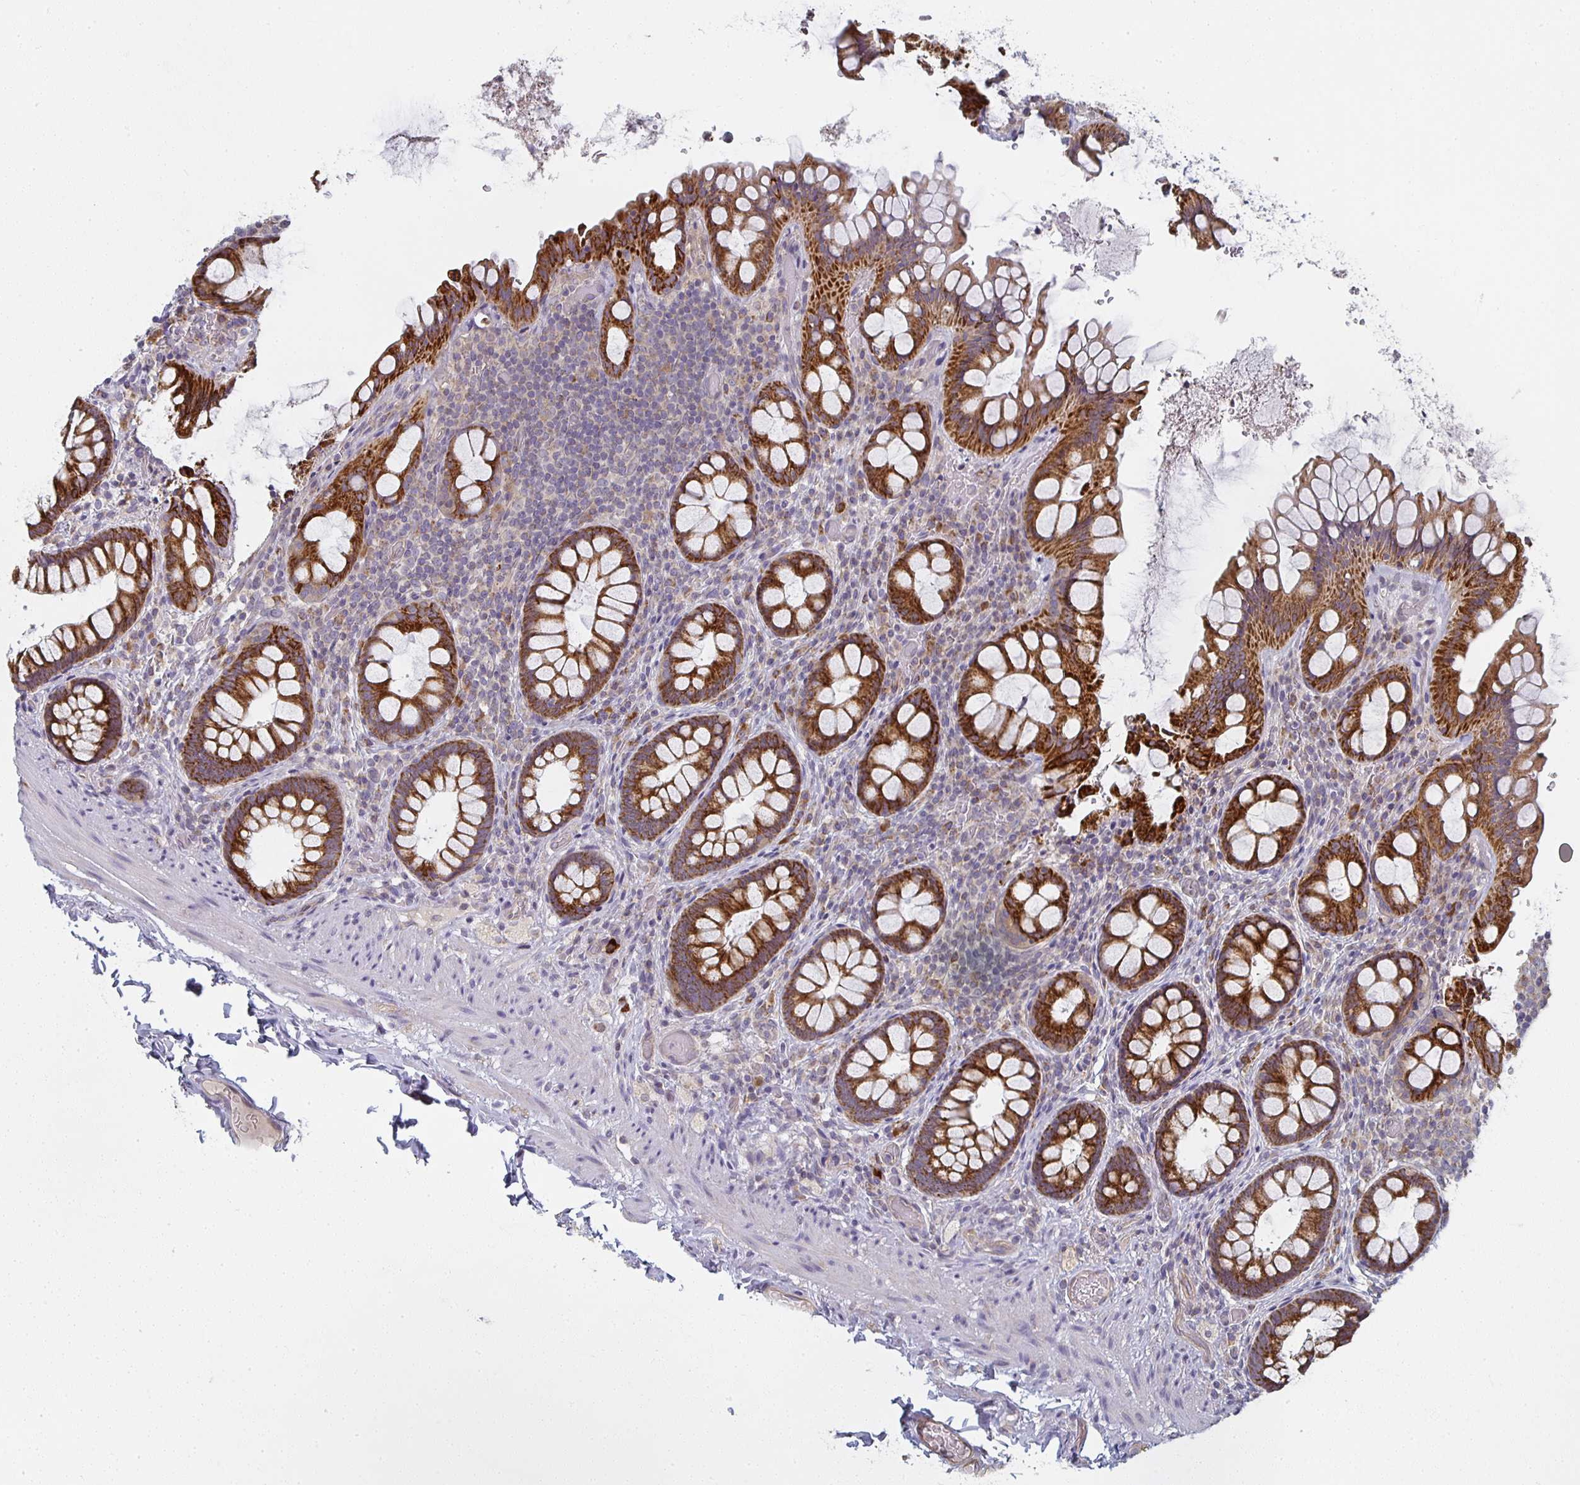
{"staining": {"intensity": "strong", "quantity": ">75%", "location": "cytoplasmic/membranous"}, "tissue": "rectum", "cell_type": "Glandular cells", "image_type": "normal", "snomed": [{"axis": "morphology", "description": "Normal tissue, NOS"}, {"axis": "topography", "description": "Rectum"}, {"axis": "topography", "description": "Peripheral nerve tissue"}], "caption": "Immunohistochemistry staining of benign rectum, which demonstrates high levels of strong cytoplasmic/membranous expression in about >75% of glandular cells indicating strong cytoplasmic/membranous protein positivity. The staining was performed using DAB (3,3'-diaminobenzidine) (brown) for protein detection and nuclei were counterstained in hematoxylin (blue).", "gene": "CTHRC1", "patient": {"sex": "female", "age": 69}}